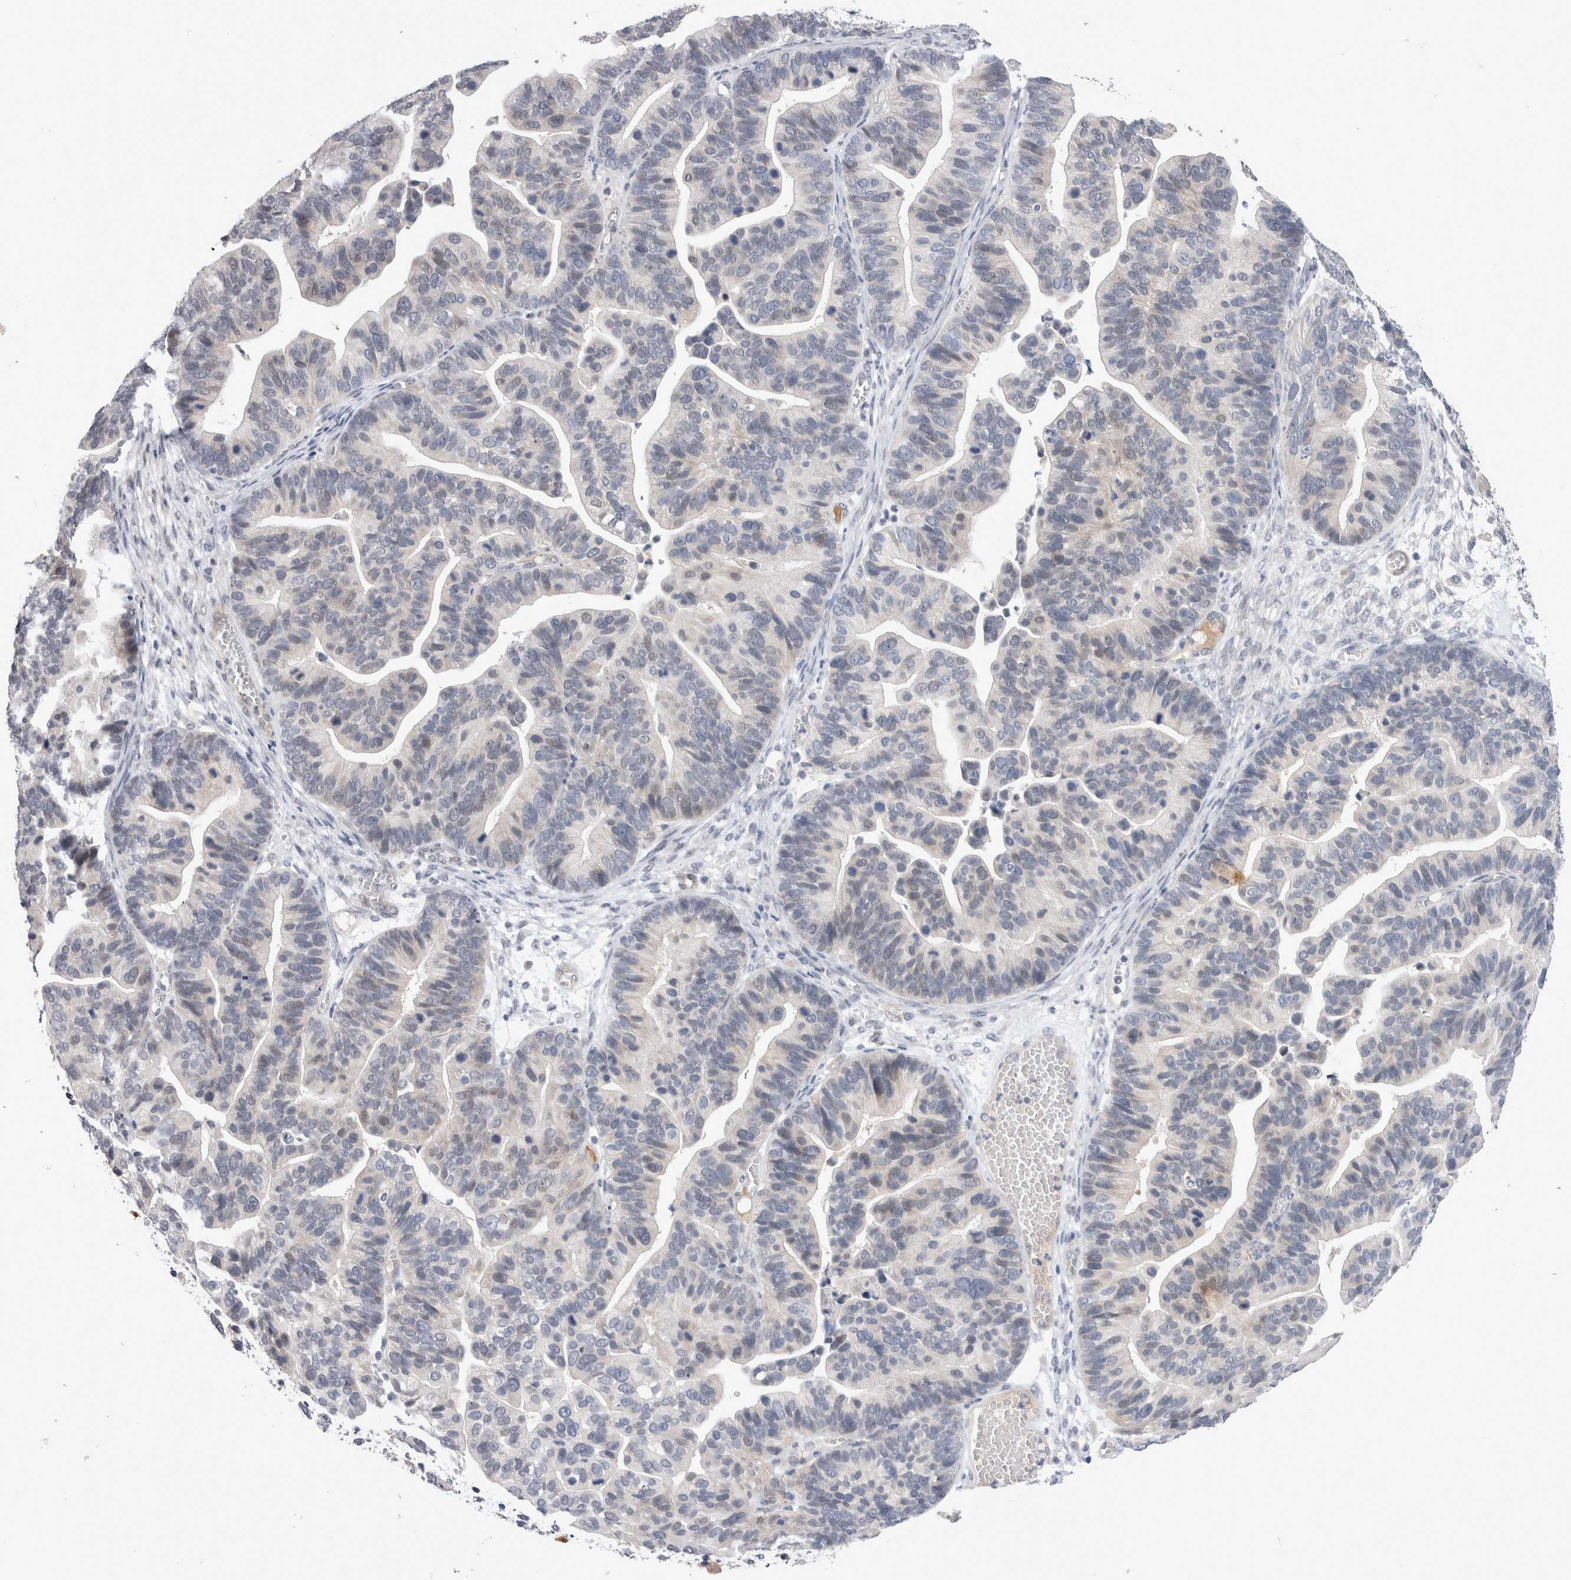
{"staining": {"intensity": "negative", "quantity": "none", "location": "none"}, "tissue": "ovarian cancer", "cell_type": "Tumor cells", "image_type": "cancer", "snomed": [{"axis": "morphology", "description": "Cystadenocarcinoma, serous, NOS"}, {"axis": "topography", "description": "Ovary"}], "caption": "Immunohistochemical staining of human ovarian cancer demonstrates no significant expression in tumor cells. Nuclei are stained in blue.", "gene": "CRYBG1", "patient": {"sex": "female", "age": 56}}